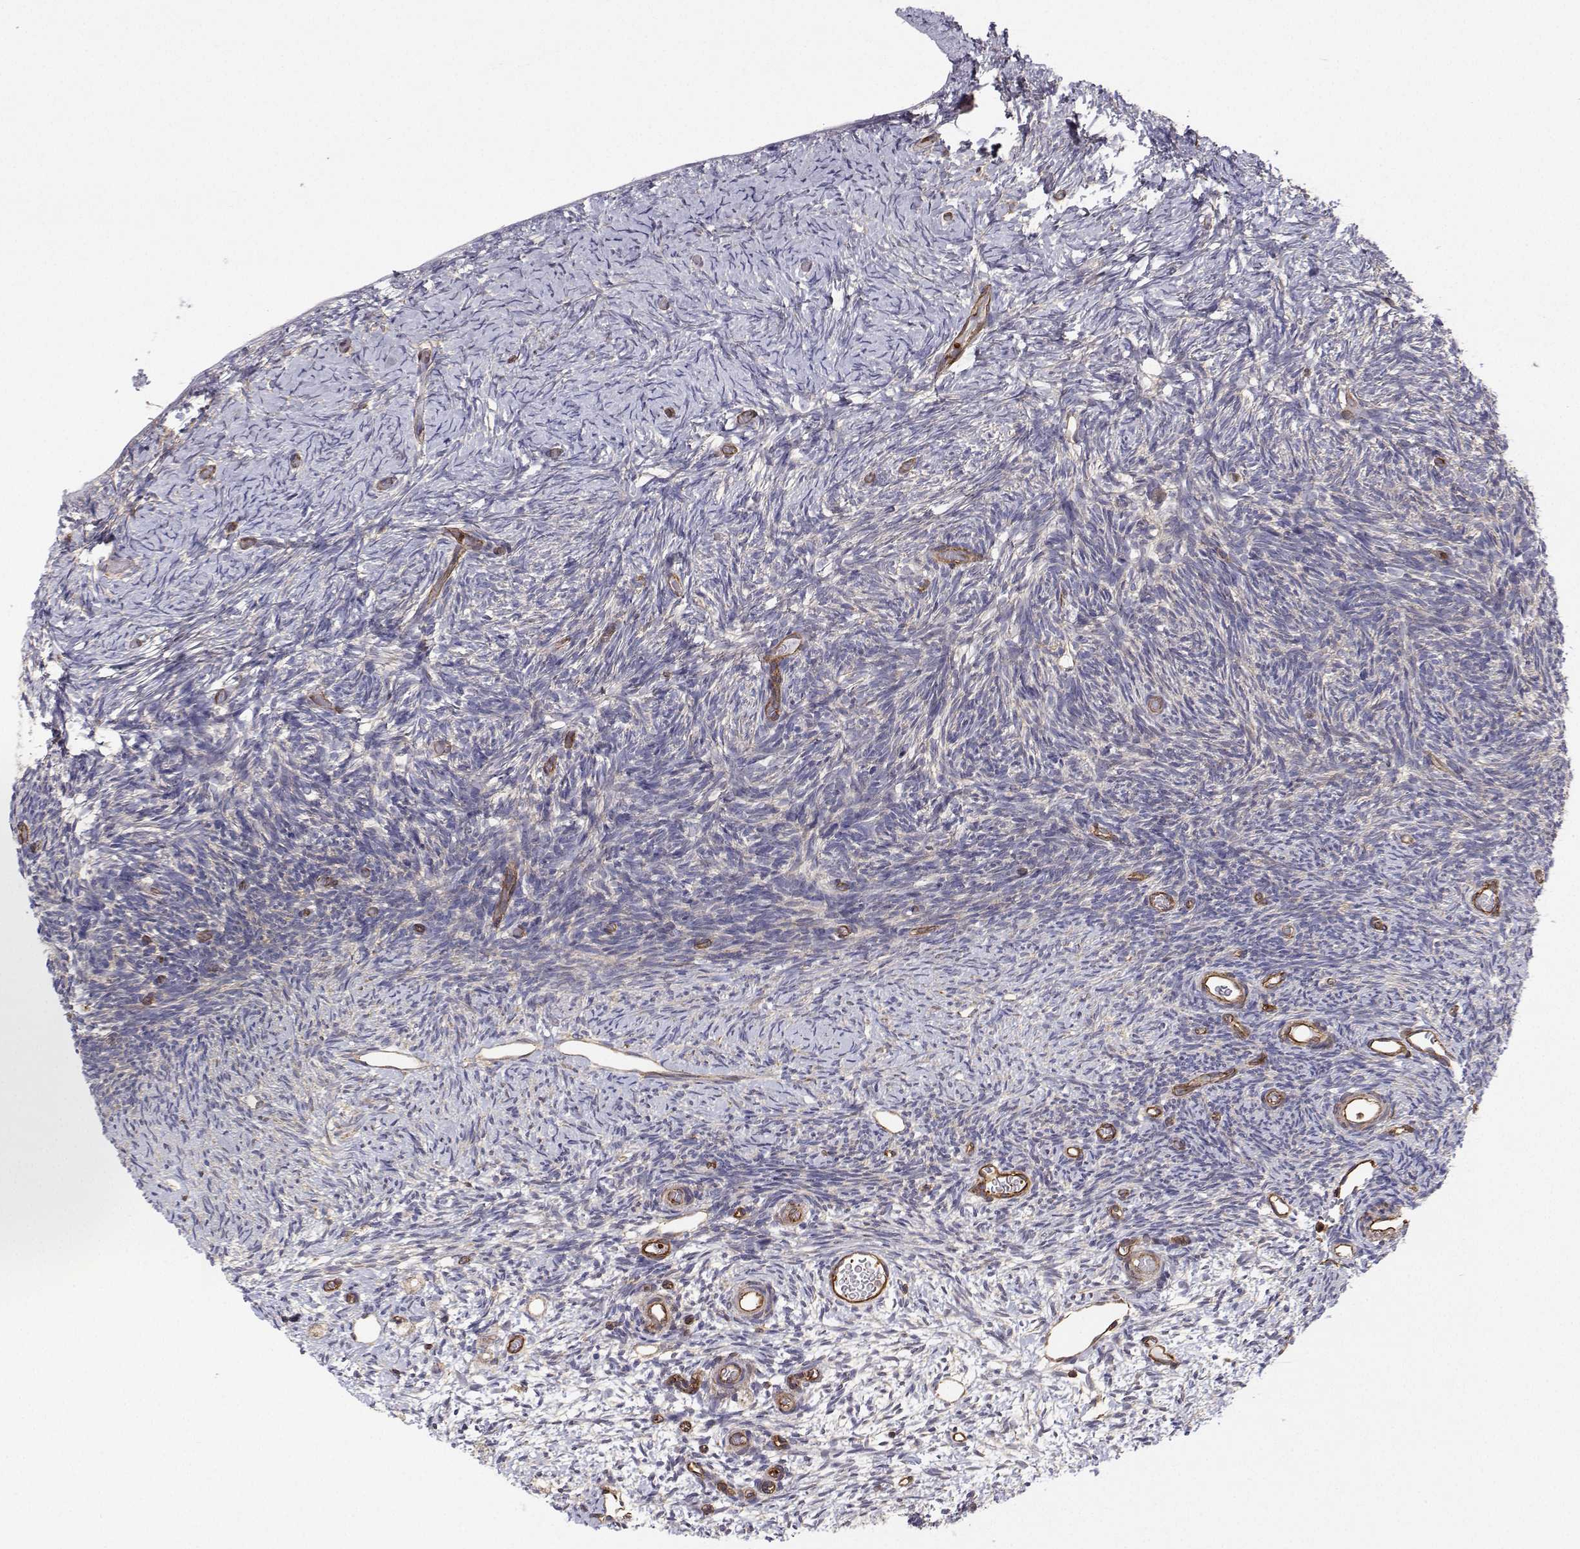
{"staining": {"intensity": "weak", "quantity": "25%-75%", "location": "cytoplasmic/membranous"}, "tissue": "ovary", "cell_type": "Follicle cells", "image_type": "normal", "snomed": [{"axis": "morphology", "description": "Normal tissue, NOS"}, {"axis": "topography", "description": "Ovary"}], "caption": "Immunohistochemistry (IHC) of unremarkable human ovary demonstrates low levels of weak cytoplasmic/membranous positivity in approximately 25%-75% of follicle cells.", "gene": "MYH9", "patient": {"sex": "female", "age": 39}}